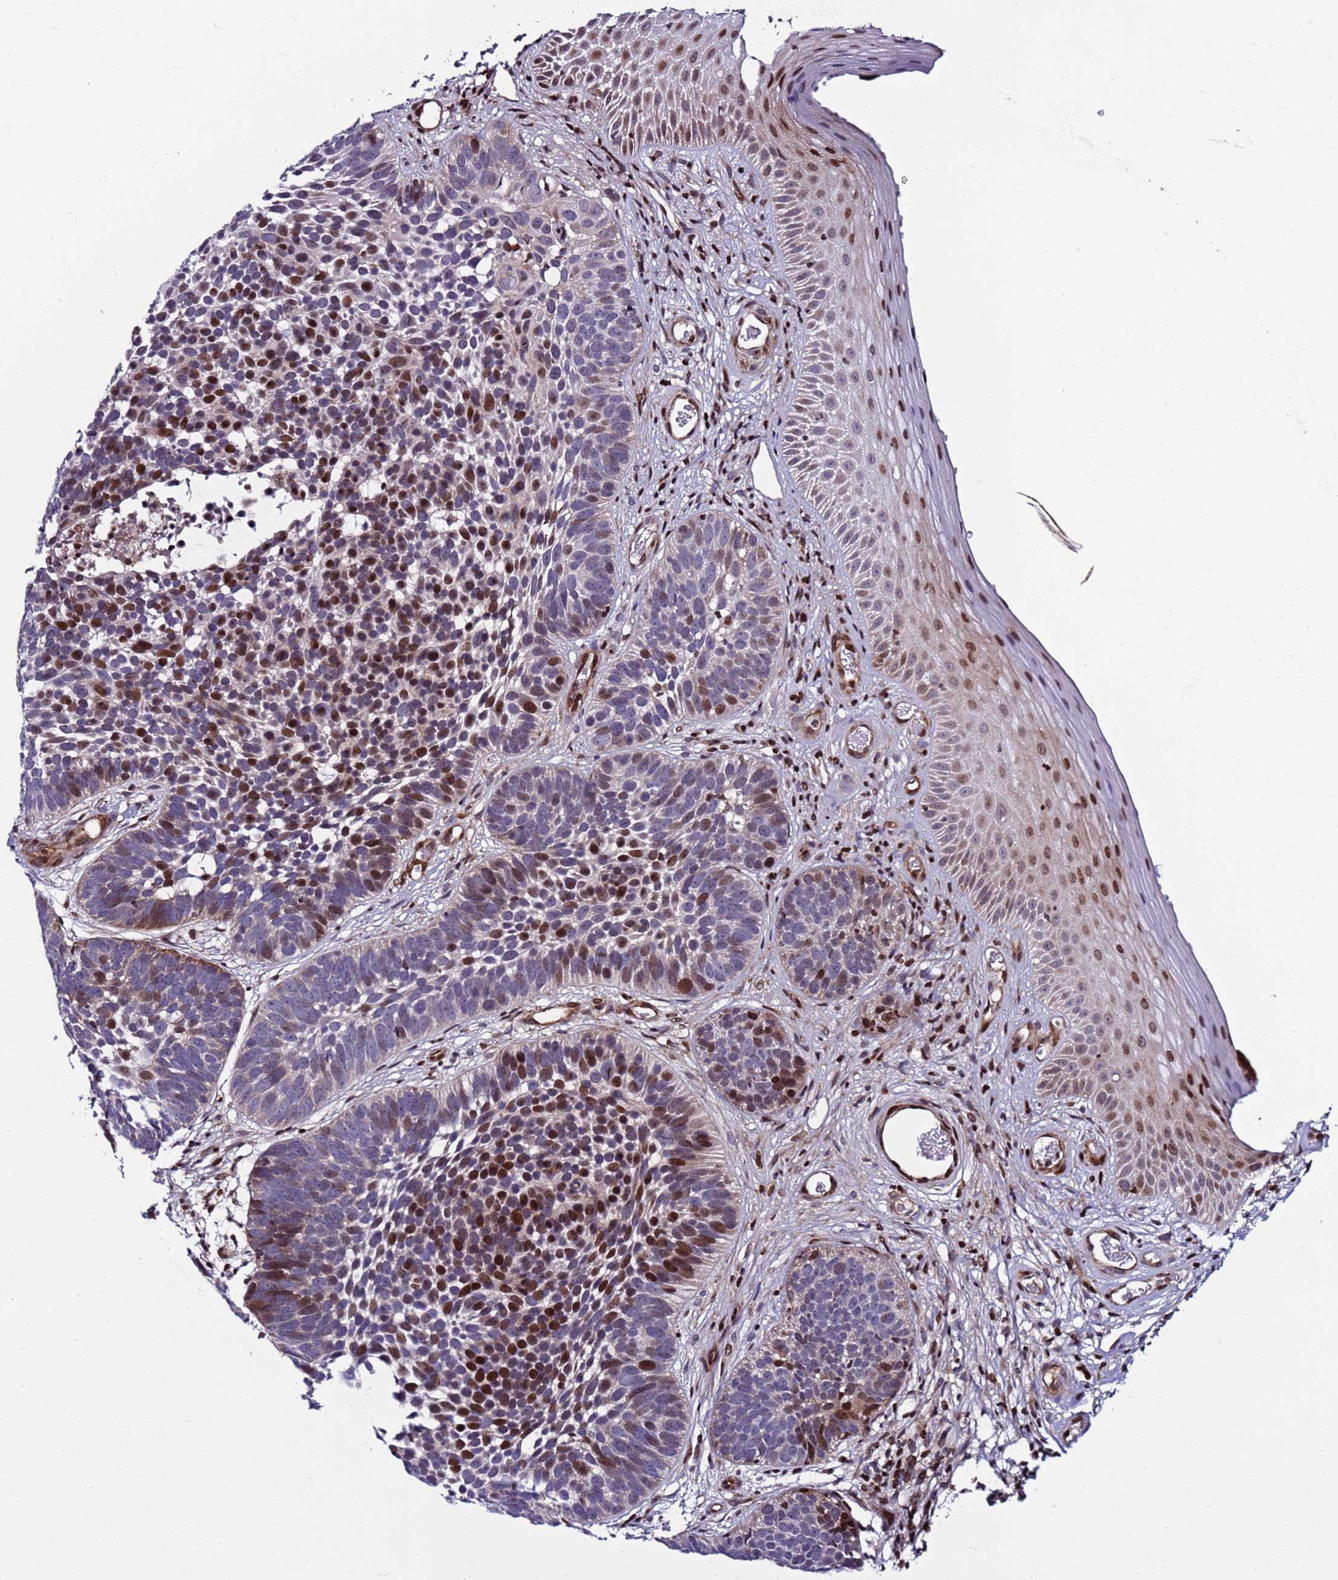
{"staining": {"intensity": "strong", "quantity": "25%-75%", "location": "nuclear"}, "tissue": "skin cancer", "cell_type": "Tumor cells", "image_type": "cancer", "snomed": [{"axis": "morphology", "description": "Basal cell carcinoma"}, {"axis": "topography", "description": "Skin"}], "caption": "Skin cancer (basal cell carcinoma) stained with IHC shows strong nuclear staining in approximately 25%-75% of tumor cells.", "gene": "WBP11", "patient": {"sex": "male", "age": 89}}